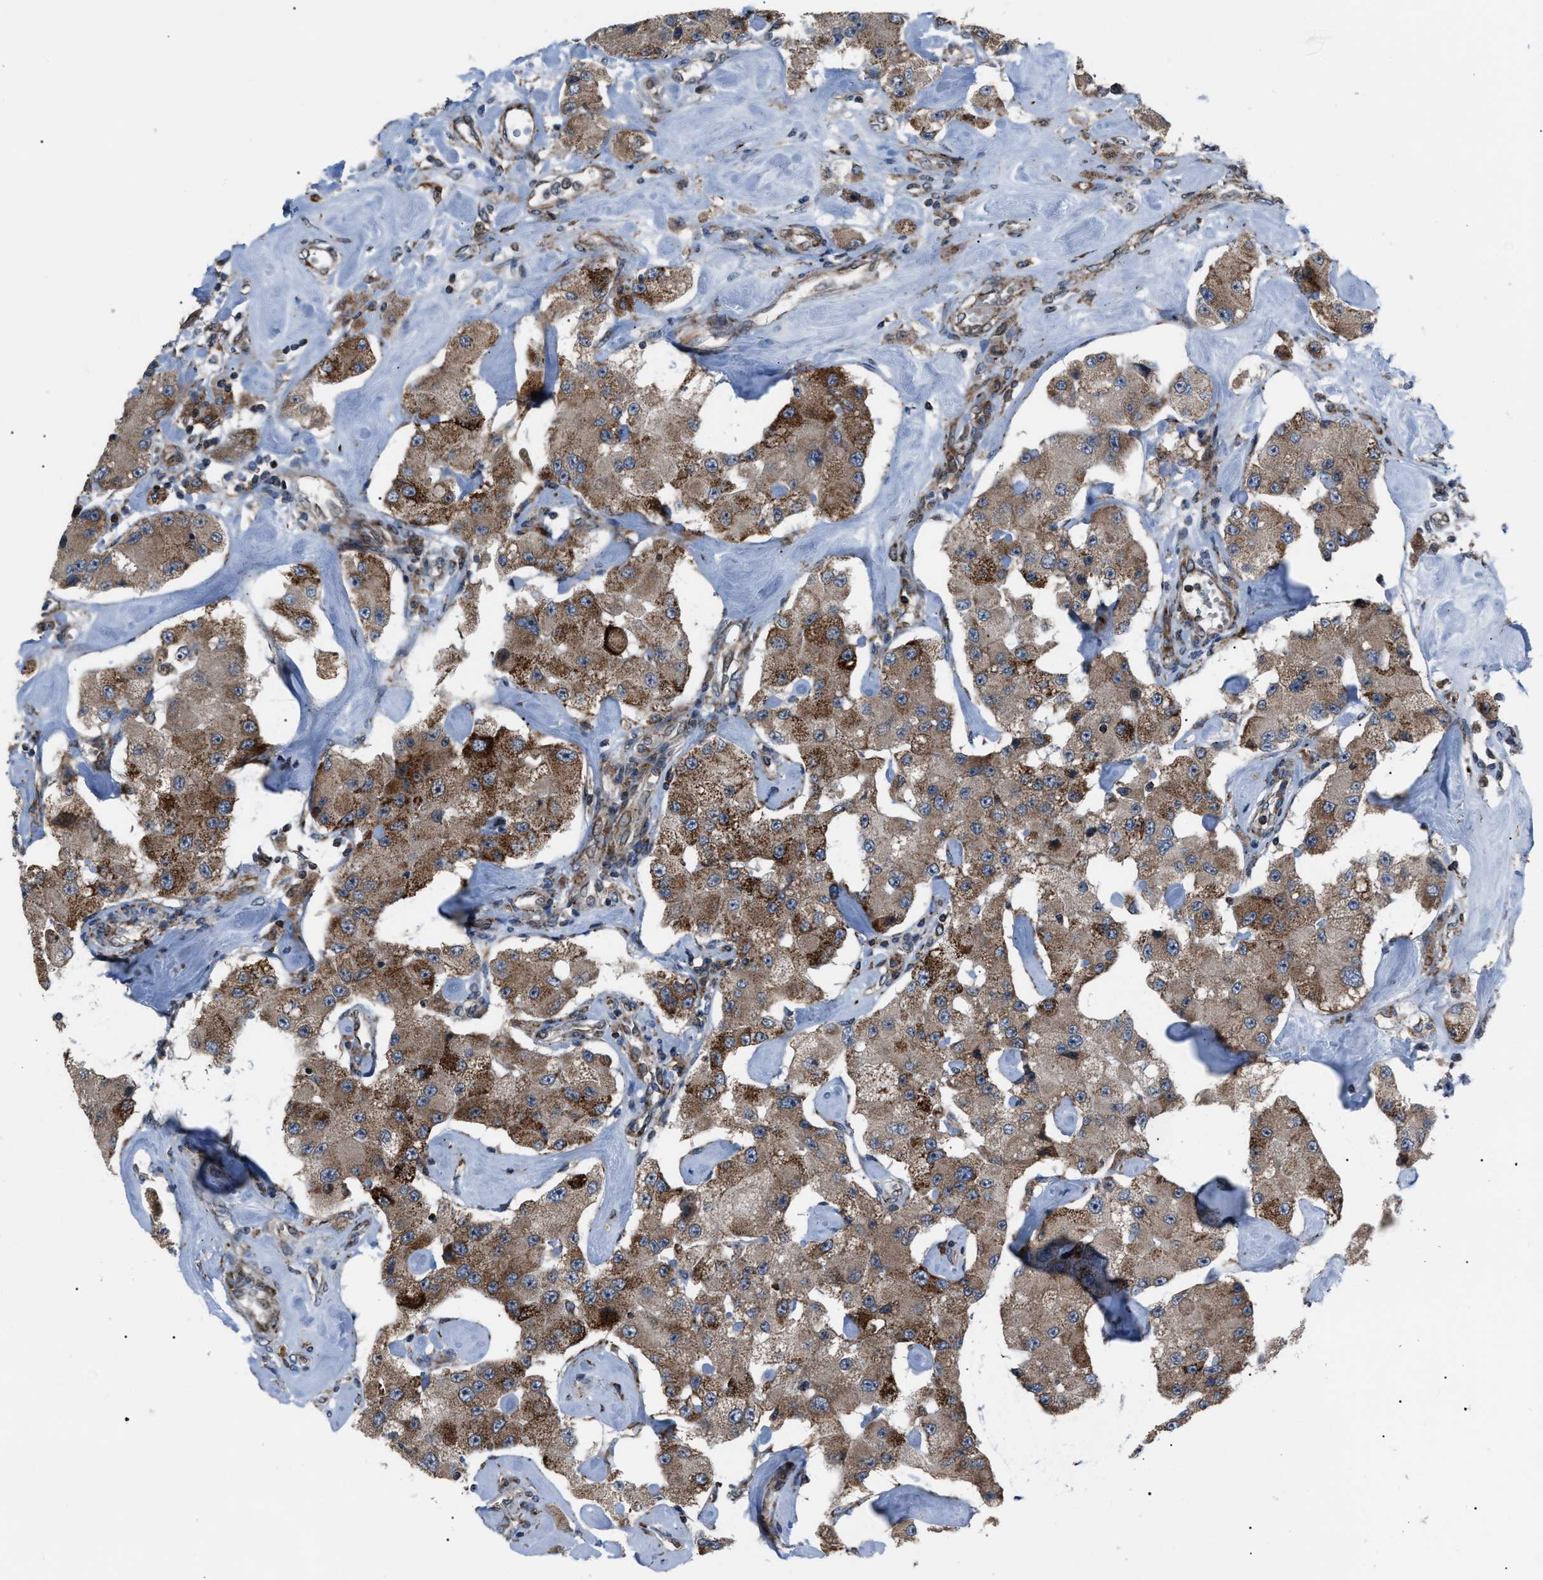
{"staining": {"intensity": "strong", "quantity": ">75%", "location": "cytoplasmic/membranous"}, "tissue": "carcinoid", "cell_type": "Tumor cells", "image_type": "cancer", "snomed": [{"axis": "morphology", "description": "Carcinoid, malignant, NOS"}, {"axis": "topography", "description": "Pancreas"}], "caption": "Human carcinoid stained for a protein (brown) displays strong cytoplasmic/membranous positive positivity in approximately >75% of tumor cells.", "gene": "AGO2", "patient": {"sex": "male", "age": 41}}